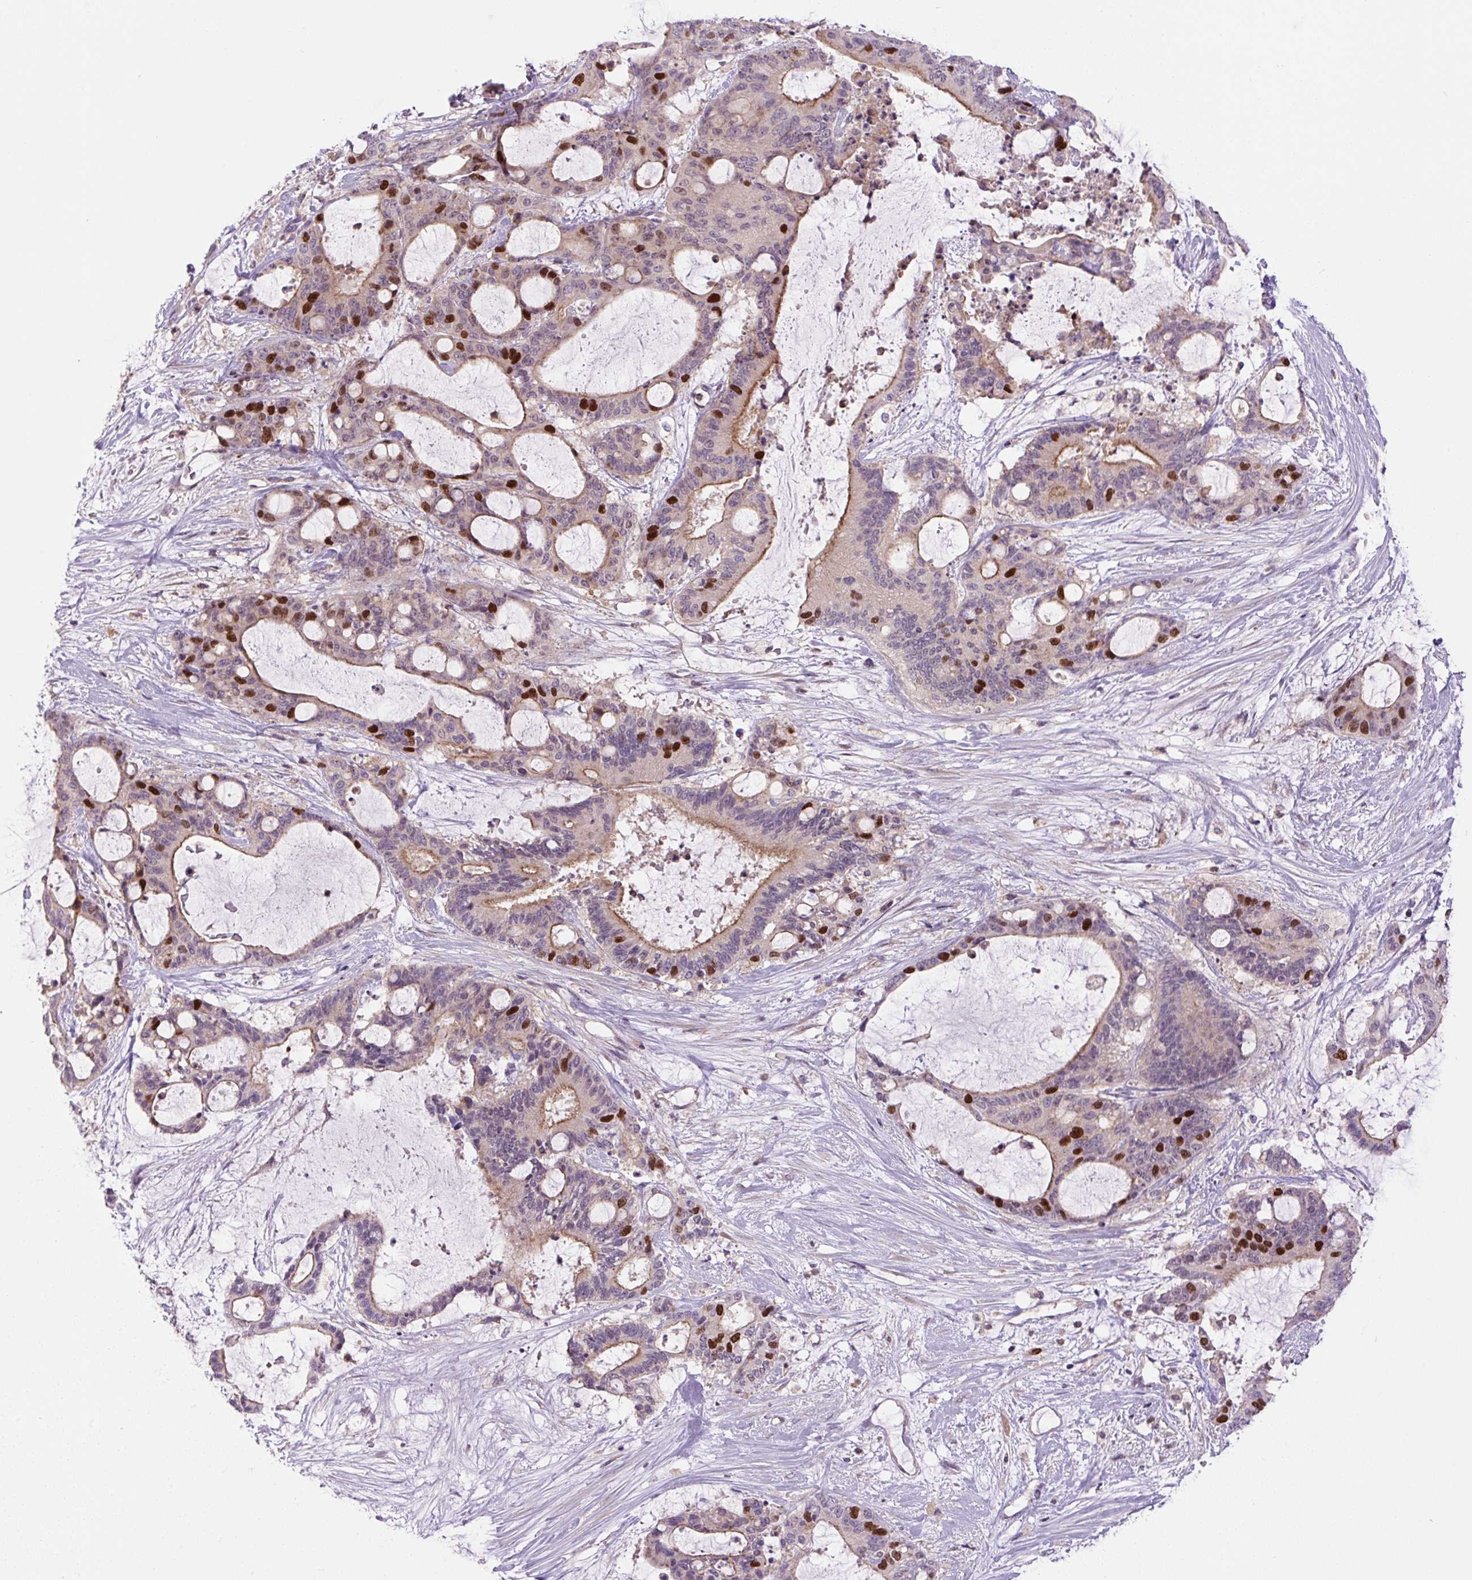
{"staining": {"intensity": "strong", "quantity": "25%-75%", "location": "cytoplasmic/membranous,nuclear"}, "tissue": "liver cancer", "cell_type": "Tumor cells", "image_type": "cancer", "snomed": [{"axis": "morphology", "description": "Normal tissue, NOS"}, {"axis": "morphology", "description": "Cholangiocarcinoma"}, {"axis": "topography", "description": "Liver"}, {"axis": "topography", "description": "Peripheral nerve tissue"}], "caption": "Cholangiocarcinoma (liver) stained for a protein (brown) demonstrates strong cytoplasmic/membranous and nuclear positive positivity in approximately 25%-75% of tumor cells.", "gene": "KIFC1", "patient": {"sex": "female", "age": 73}}